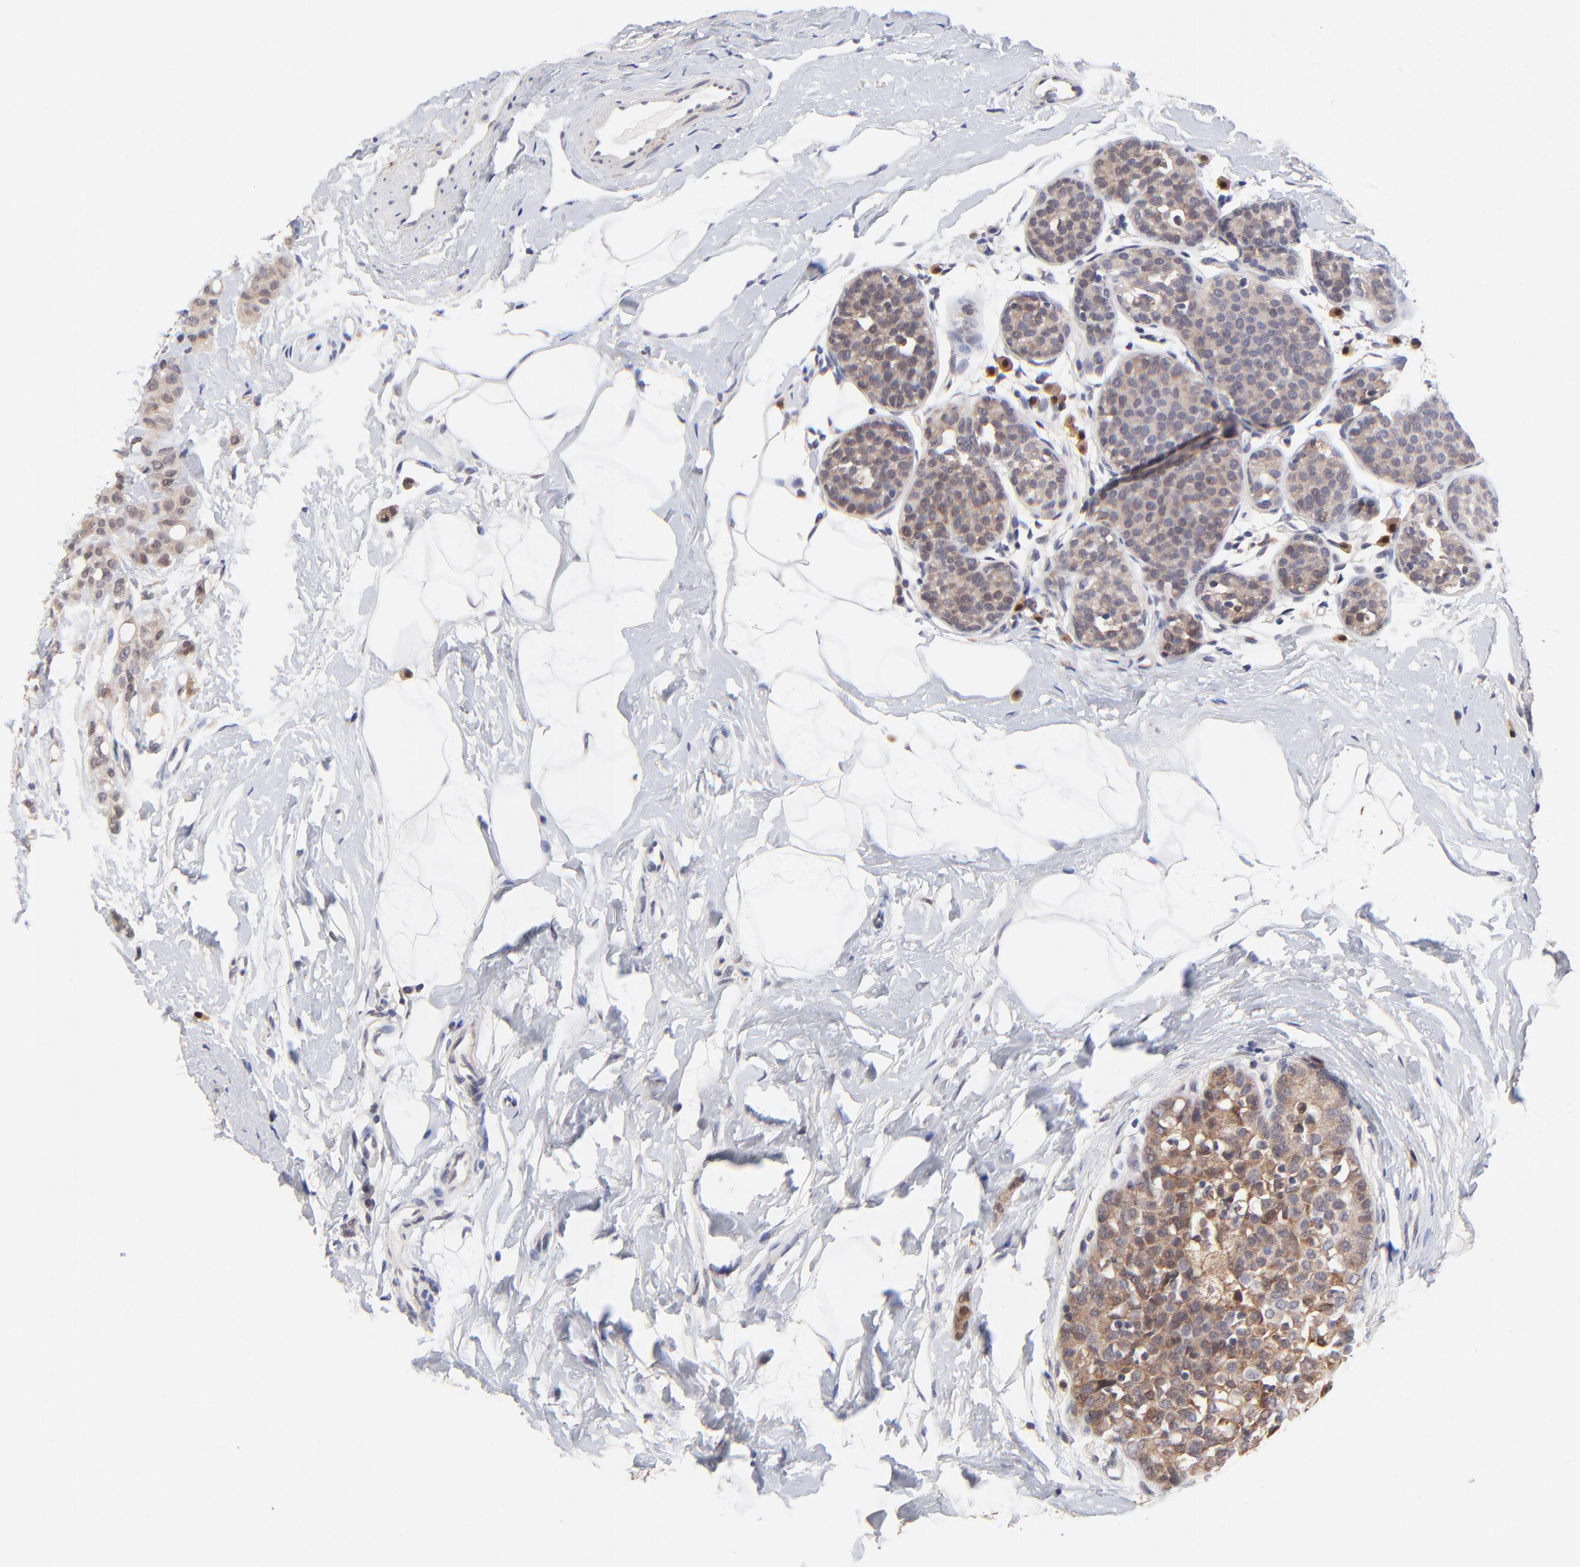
{"staining": {"intensity": "moderate", "quantity": ">75%", "location": "cytoplasmic/membranous"}, "tissue": "breast cancer", "cell_type": "Tumor cells", "image_type": "cancer", "snomed": [{"axis": "morphology", "description": "Lobular carcinoma, in situ"}, {"axis": "morphology", "description": "Lobular carcinoma"}, {"axis": "topography", "description": "Breast"}], "caption": "Approximately >75% of tumor cells in breast lobular carcinoma in situ demonstrate moderate cytoplasmic/membranous protein staining as visualized by brown immunohistochemical staining.", "gene": "FBXL12", "patient": {"sex": "female", "age": 41}}